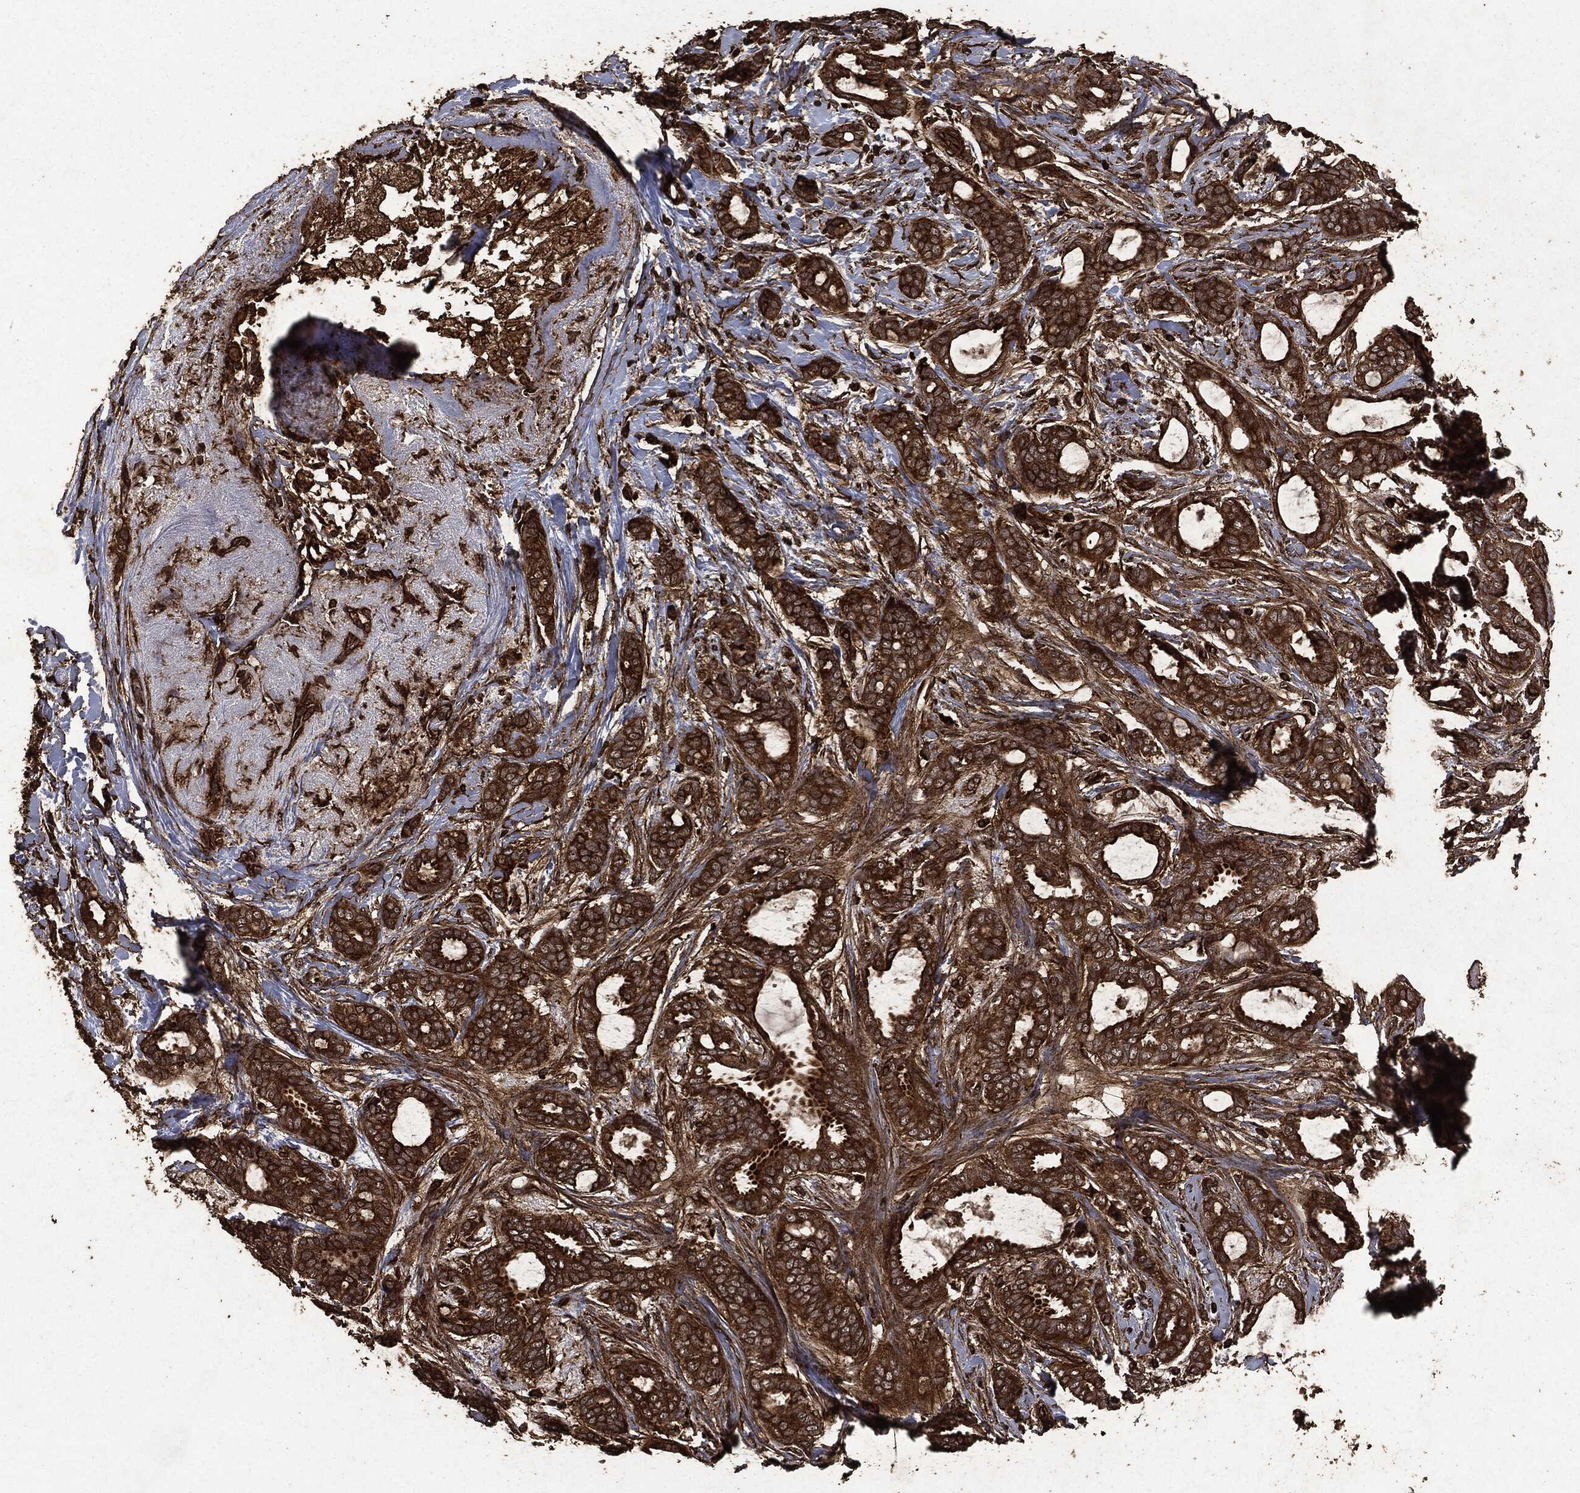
{"staining": {"intensity": "strong", "quantity": ">75%", "location": "cytoplasmic/membranous"}, "tissue": "breast cancer", "cell_type": "Tumor cells", "image_type": "cancer", "snomed": [{"axis": "morphology", "description": "Duct carcinoma"}, {"axis": "topography", "description": "Breast"}], "caption": "Protein staining displays strong cytoplasmic/membranous expression in about >75% of tumor cells in breast cancer (infiltrating ductal carcinoma). The protein of interest is stained brown, and the nuclei are stained in blue (DAB IHC with brightfield microscopy, high magnification).", "gene": "HRAS", "patient": {"sex": "female", "age": 51}}